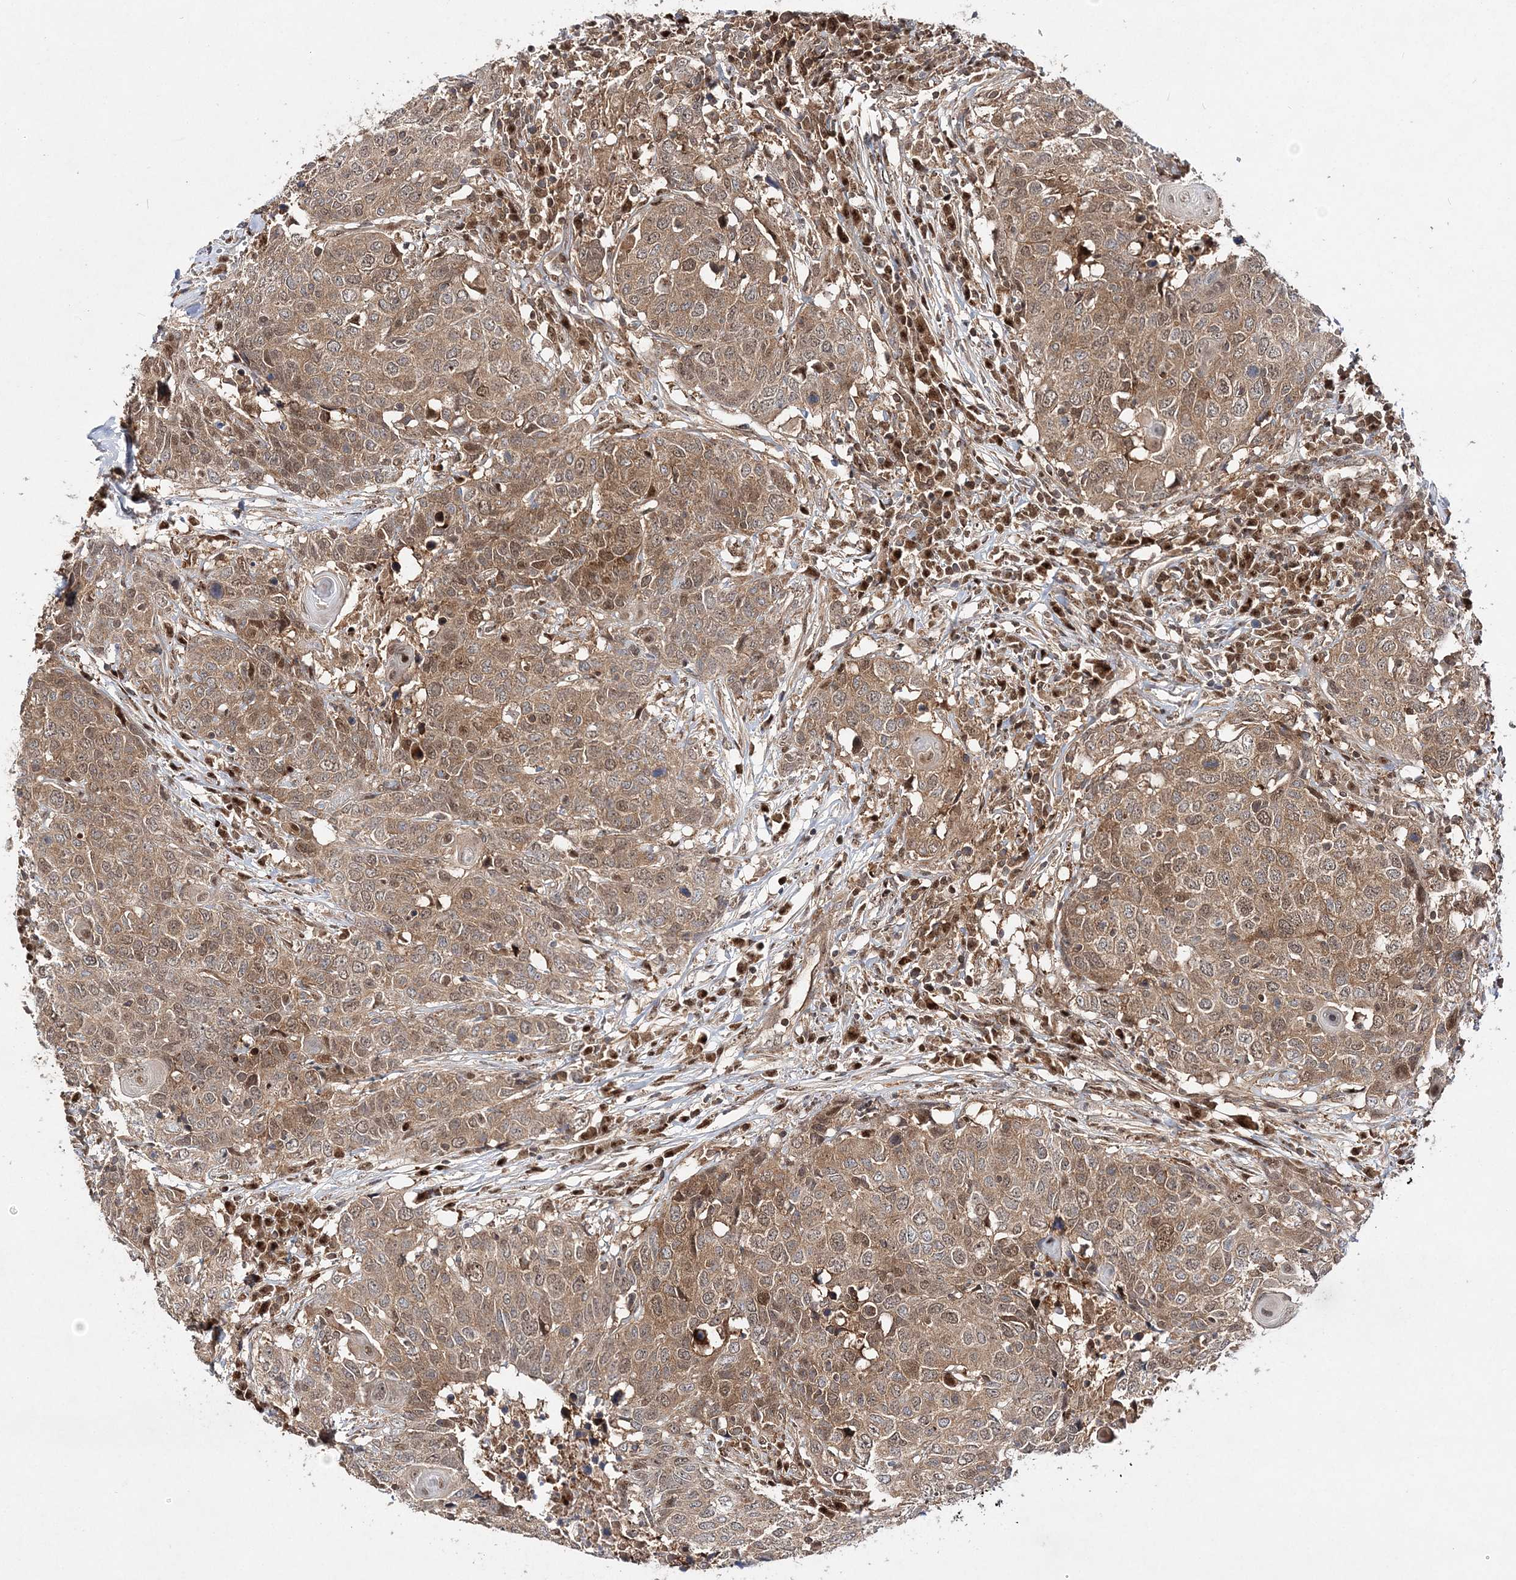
{"staining": {"intensity": "moderate", "quantity": ">75%", "location": "cytoplasmic/membranous,nuclear"}, "tissue": "head and neck cancer", "cell_type": "Tumor cells", "image_type": "cancer", "snomed": [{"axis": "morphology", "description": "Squamous cell carcinoma, NOS"}, {"axis": "topography", "description": "Head-Neck"}], "caption": "Brown immunohistochemical staining in human head and neck cancer (squamous cell carcinoma) demonstrates moderate cytoplasmic/membranous and nuclear expression in approximately >75% of tumor cells. (brown staining indicates protein expression, while blue staining denotes nuclei).", "gene": "NIF3L1", "patient": {"sex": "male", "age": 66}}